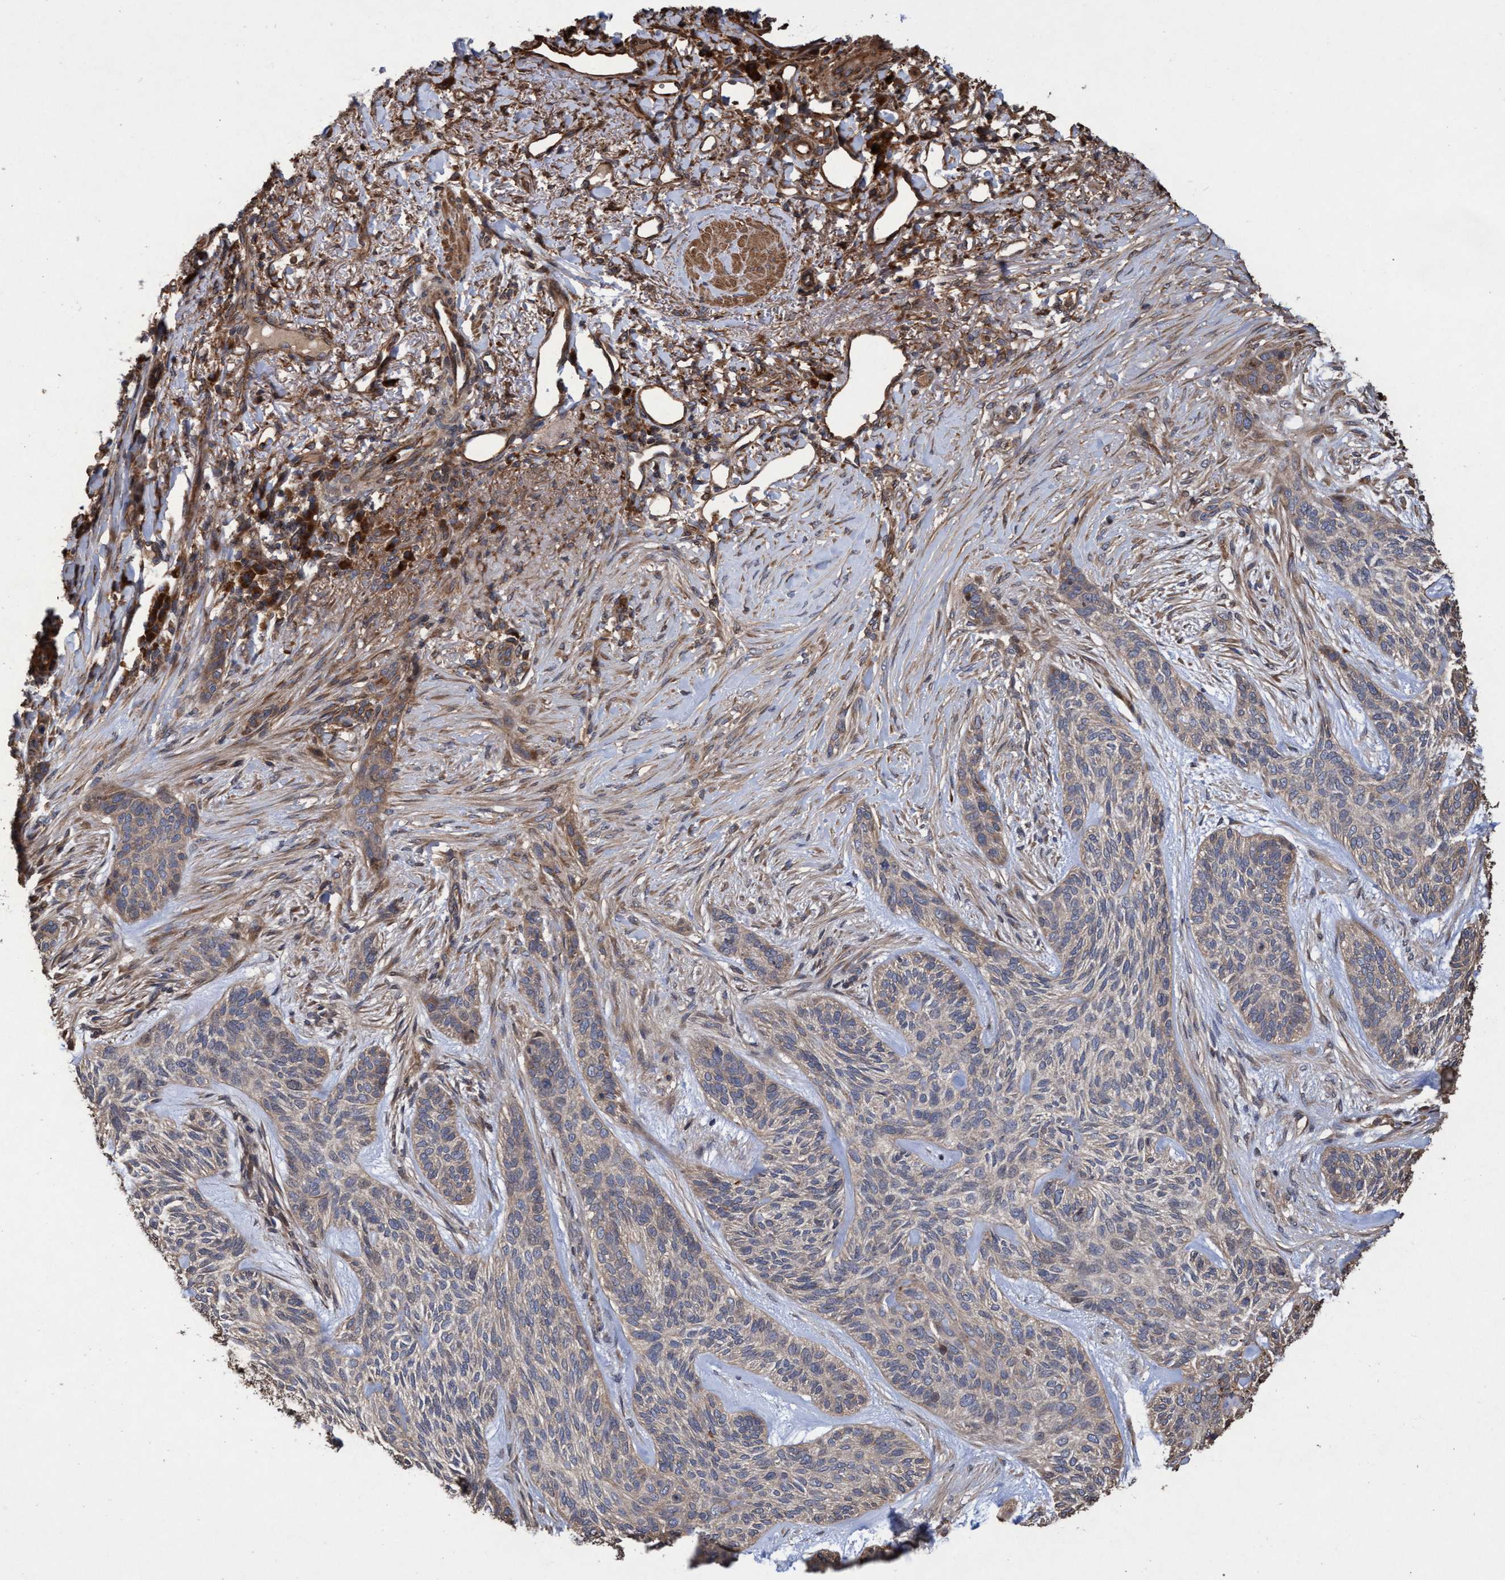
{"staining": {"intensity": "weak", "quantity": "25%-75%", "location": "cytoplasmic/membranous"}, "tissue": "skin cancer", "cell_type": "Tumor cells", "image_type": "cancer", "snomed": [{"axis": "morphology", "description": "Basal cell carcinoma"}, {"axis": "topography", "description": "Skin"}], "caption": "An immunohistochemistry micrograph of neoplastic tissue is shown. Protein staining in brown shows weak cytoplasmic/membranous positivity in basal cell carcinoma (skin) within tumor cells. The protein of interest is shown in brown color, while the nuclei are stained blue.", "gene": "CHMP6", "patient": {"sex": "male", "age": 55}}